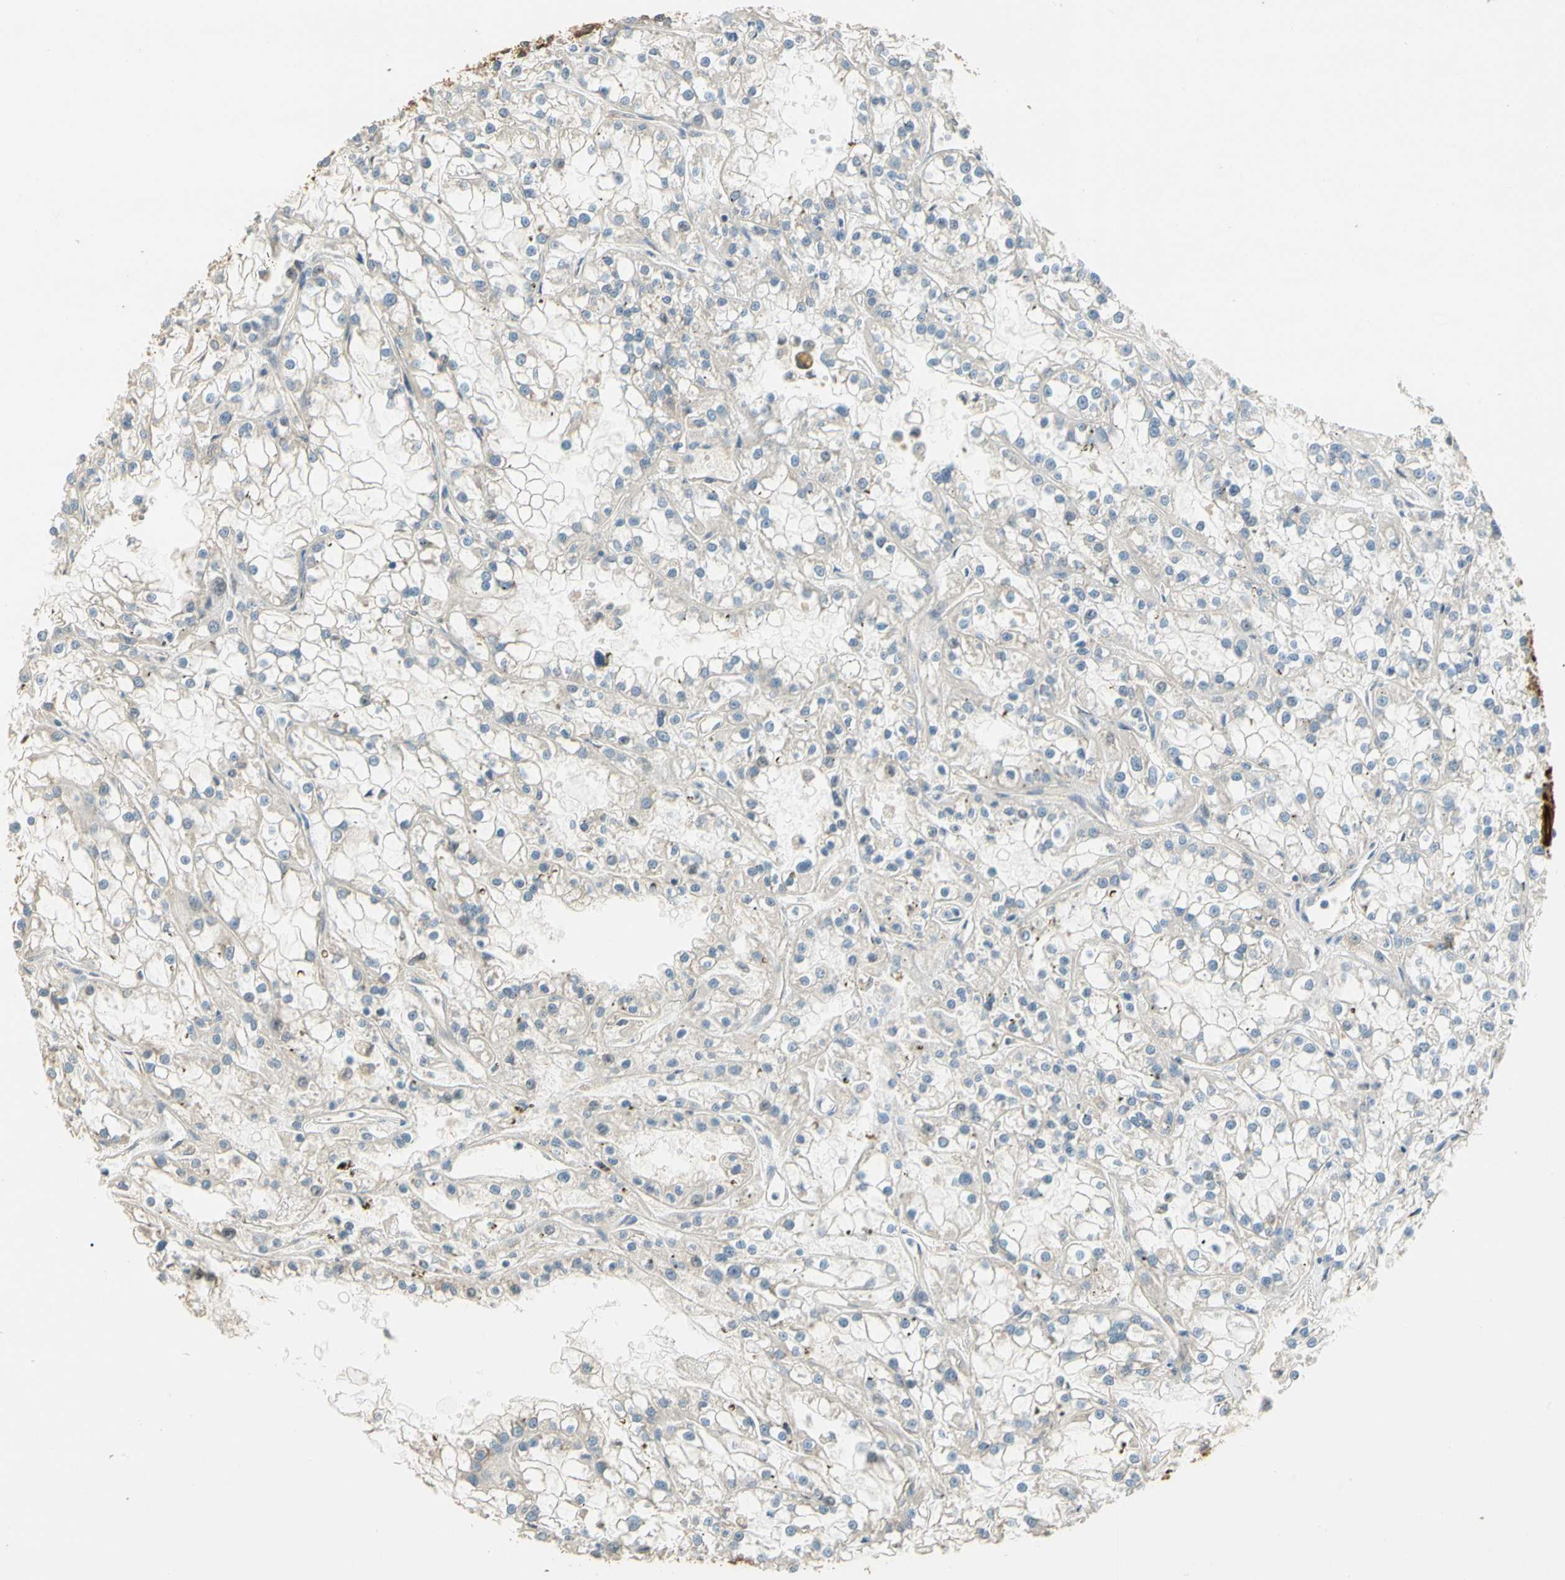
{"staining": {"intensity": "moderate", "quantity": "<25%", "location": "cytoplasmic/membranous"}, "tissue": "renal cancer", "cell_type": "Tumor cells", "image_type": "cancer", "snomed": [{"axis": "morphology", "description": "Adenocarcinoma, NOS"}, {"axis": "topography", "description": "Kidney"}], "caption": "Adenocarcinoma (renal) stained for a protein (brown) exhibits moderate cytoplasmic/membranous positive staining in about <25% of tumor cells.", "gene": "PARP14", "patient": {"sex": "female", "age": 52}}